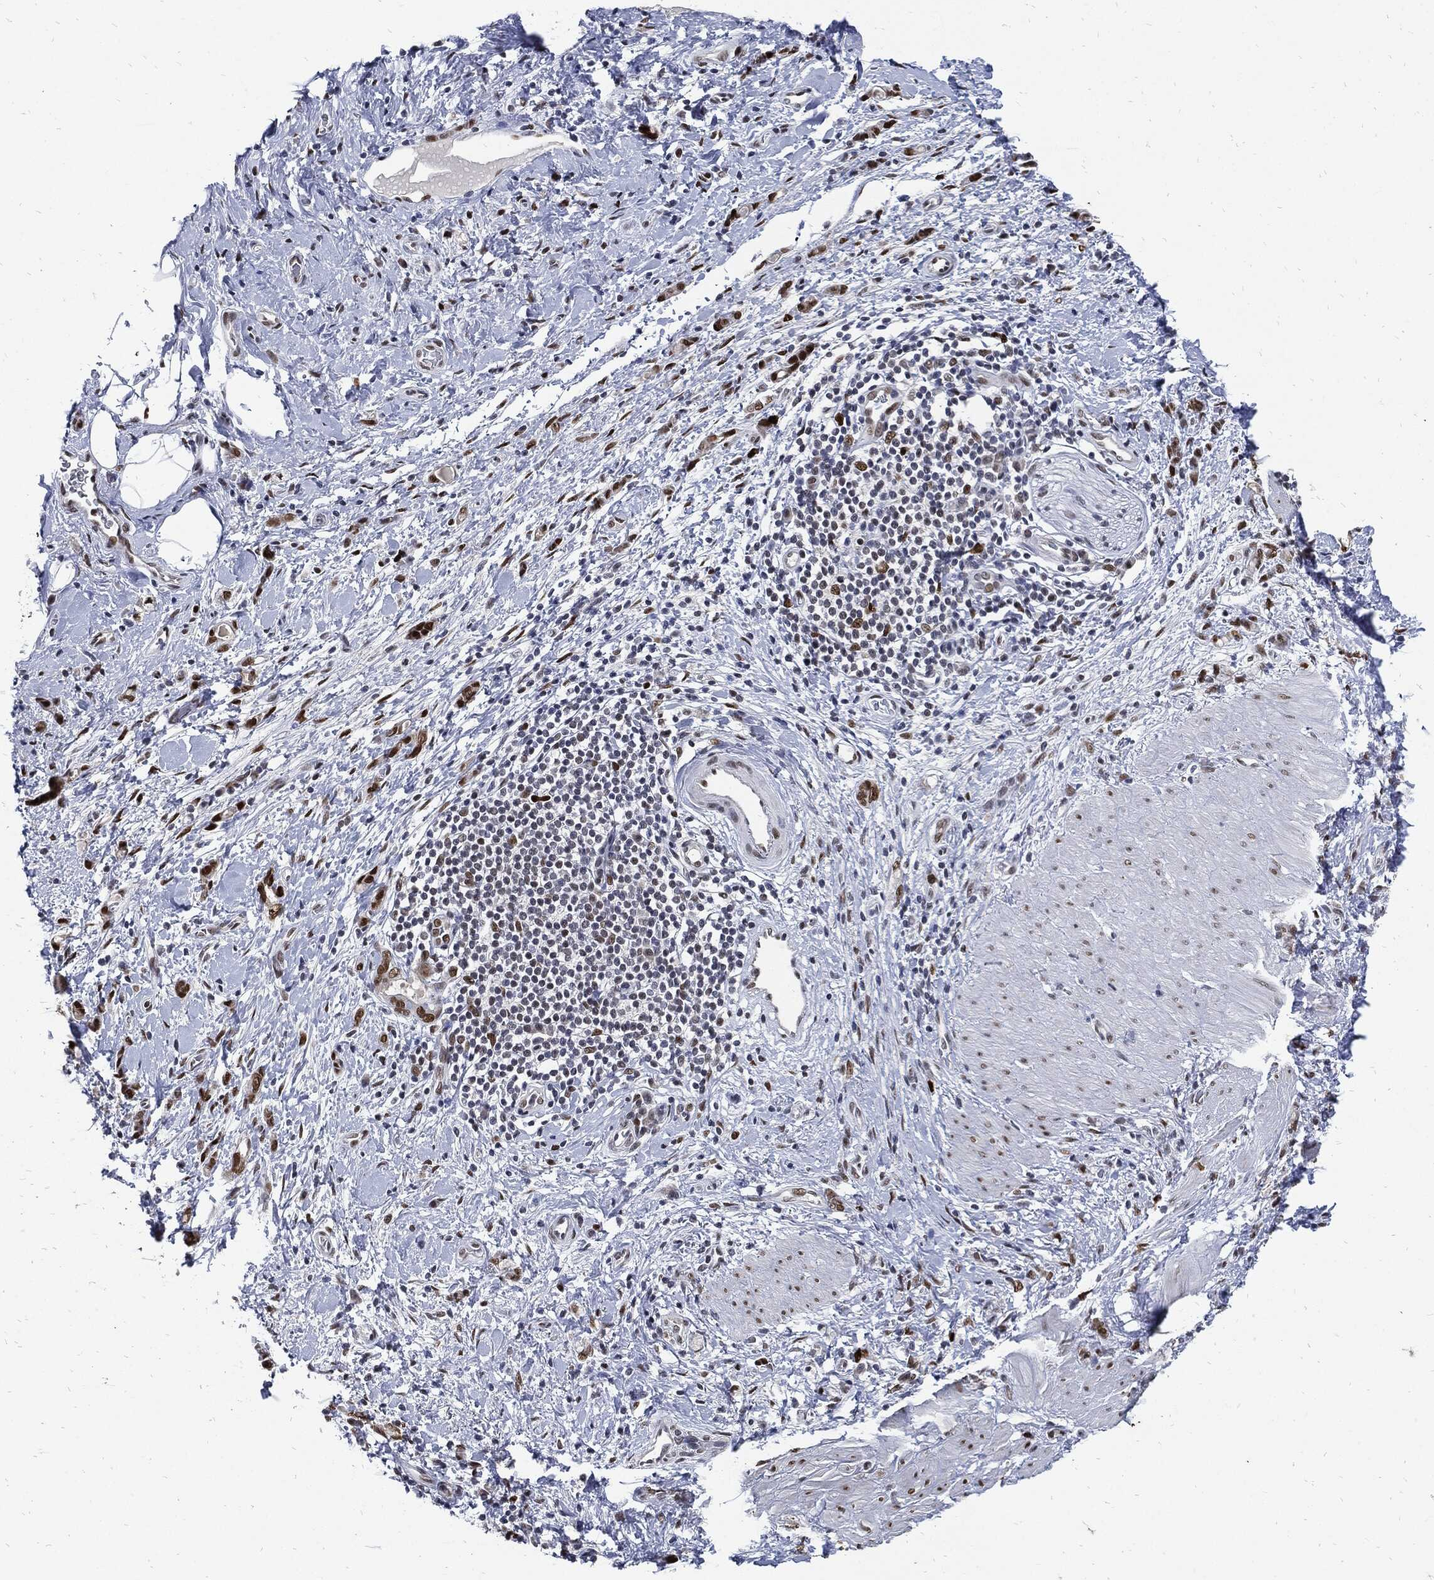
{"staining": {"intensity": "moderate", "quantity": "25%-75%", "location": "nuclear"}, "tissue": "stomach cancer", "cell_type": "Tumor cells", "image_type": "cancer", "snomed": [{"axis": "morphology", "description": "Normal tissue, NOS"}, {"axis": "morphology", "description": "Adenocarcinoma, NOS"}, {"axis": "topography", "description": "Stomach"}], "caption": "Tumor cells display moderate nuclear expression in about 25%-75% of cells in stomach cancer (adenocarcinoma).", "gene": "NBN", "patient": {"sex": "male", "age": 67}}